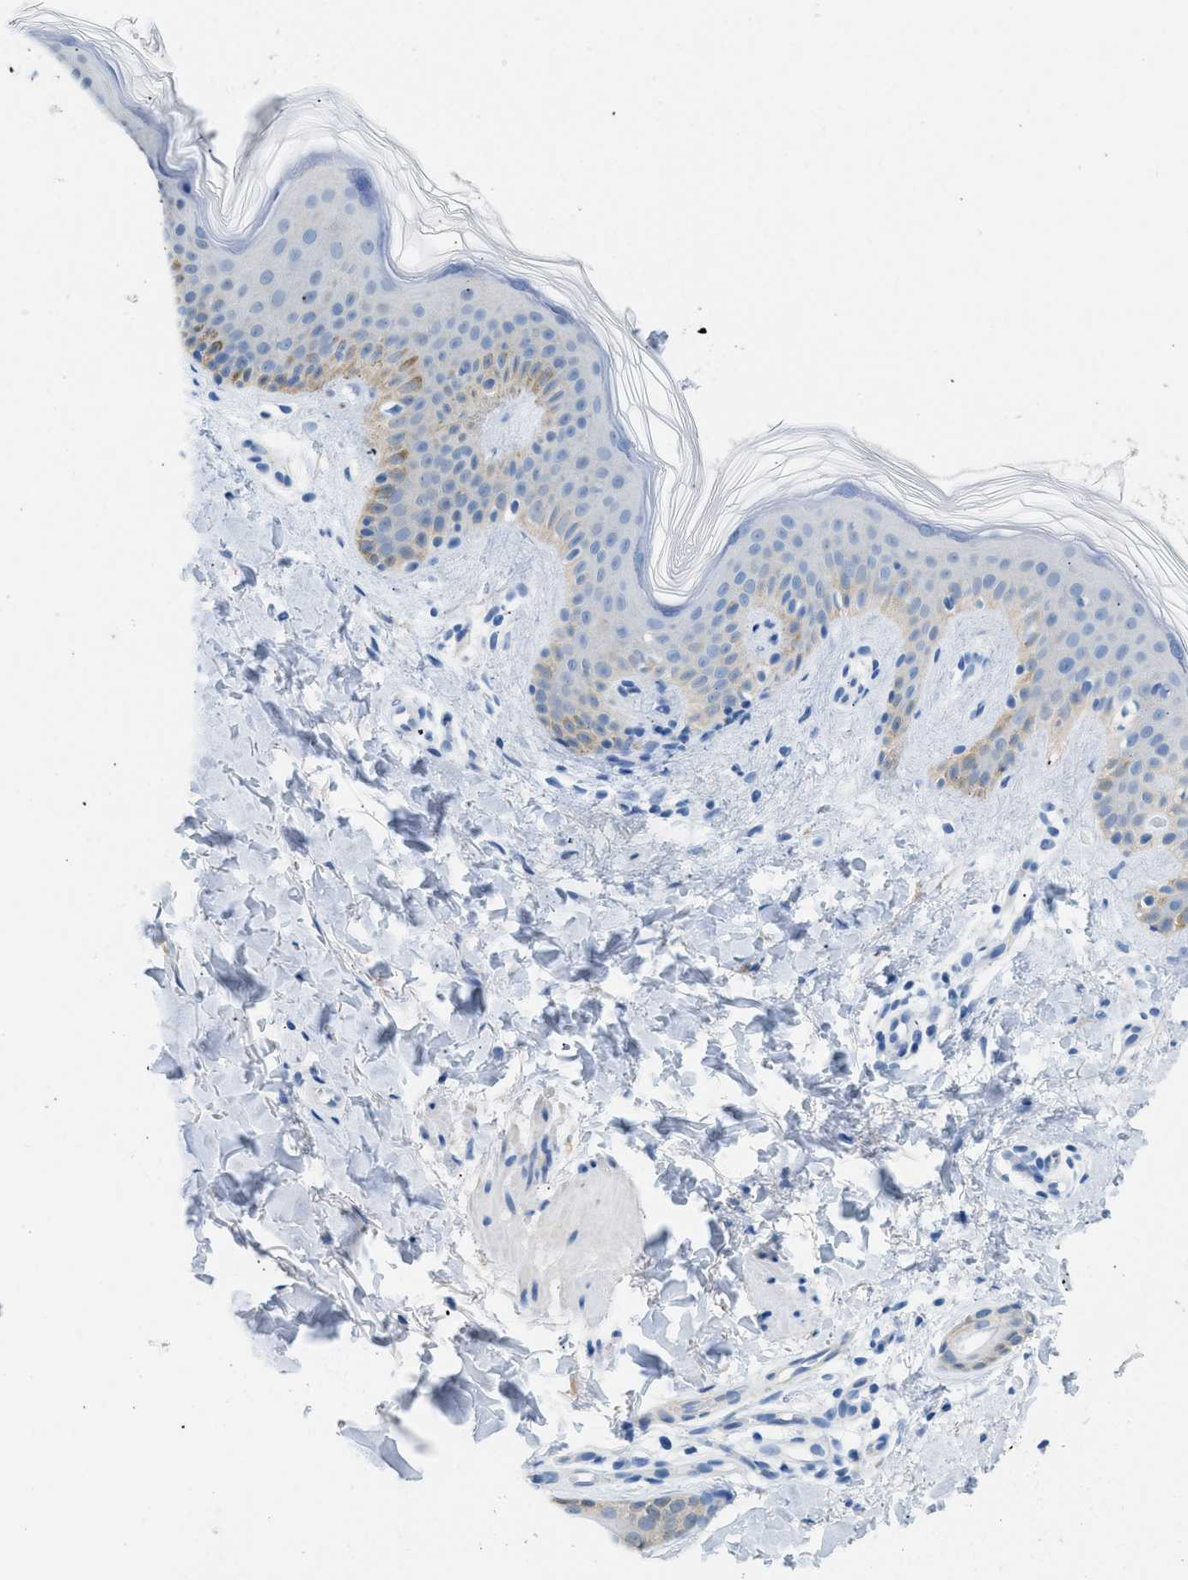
{"staining": {"intensity": "negative", "quantity": "none", "location": "none"}, "tissue": "skin", "cell_type": "Fibroblasts", "image_type": "normal", "snomed": [{"axis": "morphology", "description": "Normal tissue, NOS"}, {"axis": "topography", "description": "Skin"}], "caption": "Immunohistochemical staining of normal skin demonstrates no significant expression in fibroblasts.", "gene": "SPAM1", "patient": {"sex": "male", "age": 40}}